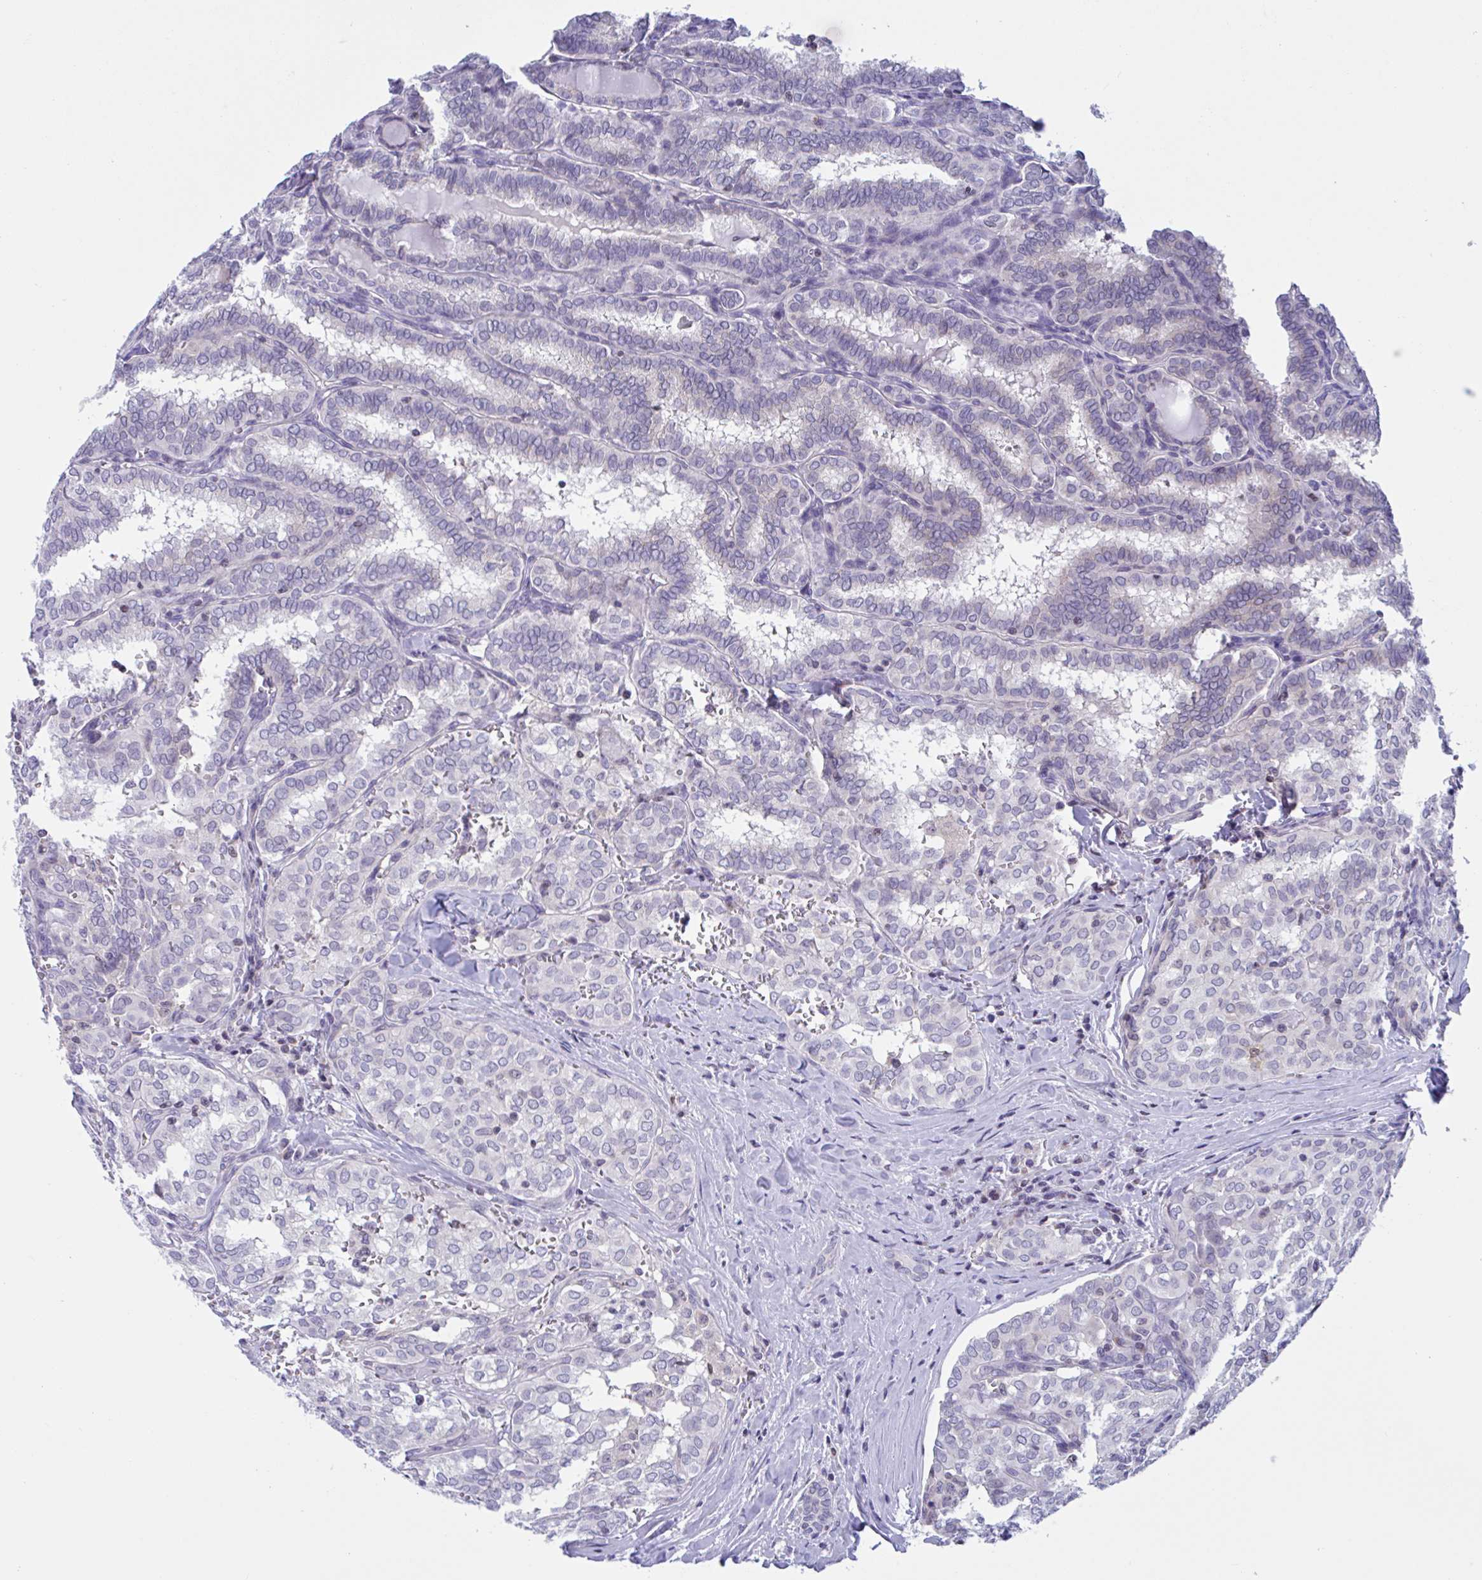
{"staining": {"intensity": "negative", "quantity": "none", "location": "none"}, "tissue": "thyroid cancer", "cell_type": "Tumor cells", "image_type": "cancer", "snomed": [{"axis": "morphology", "description": "Papillary adenocarcinoma, NOS"}, {"axis": "topography", "description": "Thyroid gland"}], "caption": "IHC histopathology image of neoplastic tissue: human thyroid cancer stained with DAB (3,3'-diaminobenzidine) reveals no significant protein positivity in tumor cells.", "gene": "SNX11", "patient": {"sex": "female", "age": 30}}